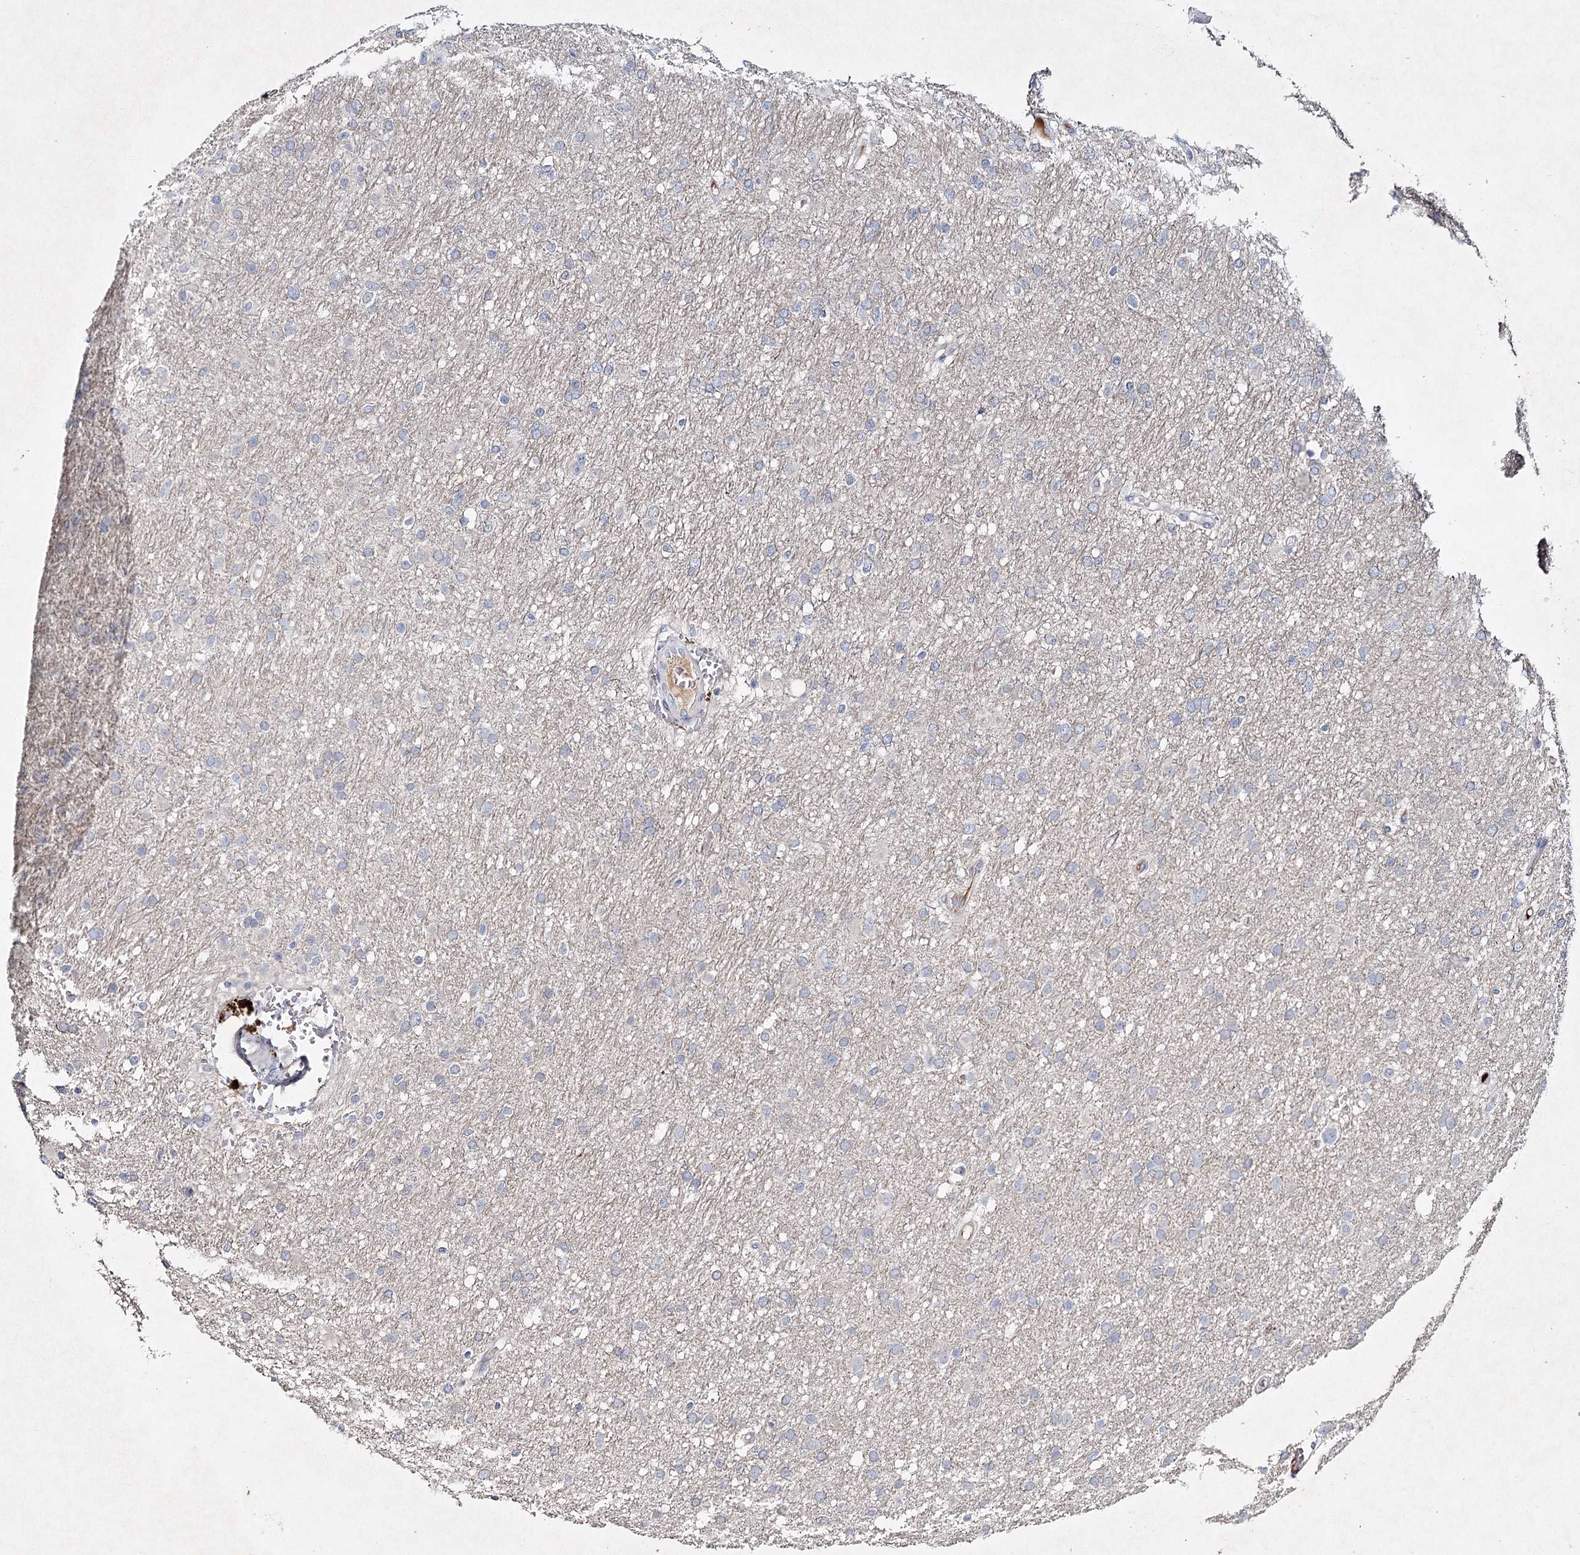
{"staining": {"intensity": "negative", "quantity": "none", "location": "none"}, "tissue": "glioma", "cell_type": "Tumor cells", "image_type": "cancer", "snomed": [{"axis": "morphology", "description": "Glioma, malignant, High grade"}, {"axis": "topography", "description": "Cerebral cortex"}], "caption": "High power microscopy photomicrograph of an immunohistochemistry (IHC) image of malignant high-grade glioma, revealing no significant staining in tumor cells. Nuclei are stained in blue.", "gene": "RFX6", "patient": {"sex": "female", "age": 36}}